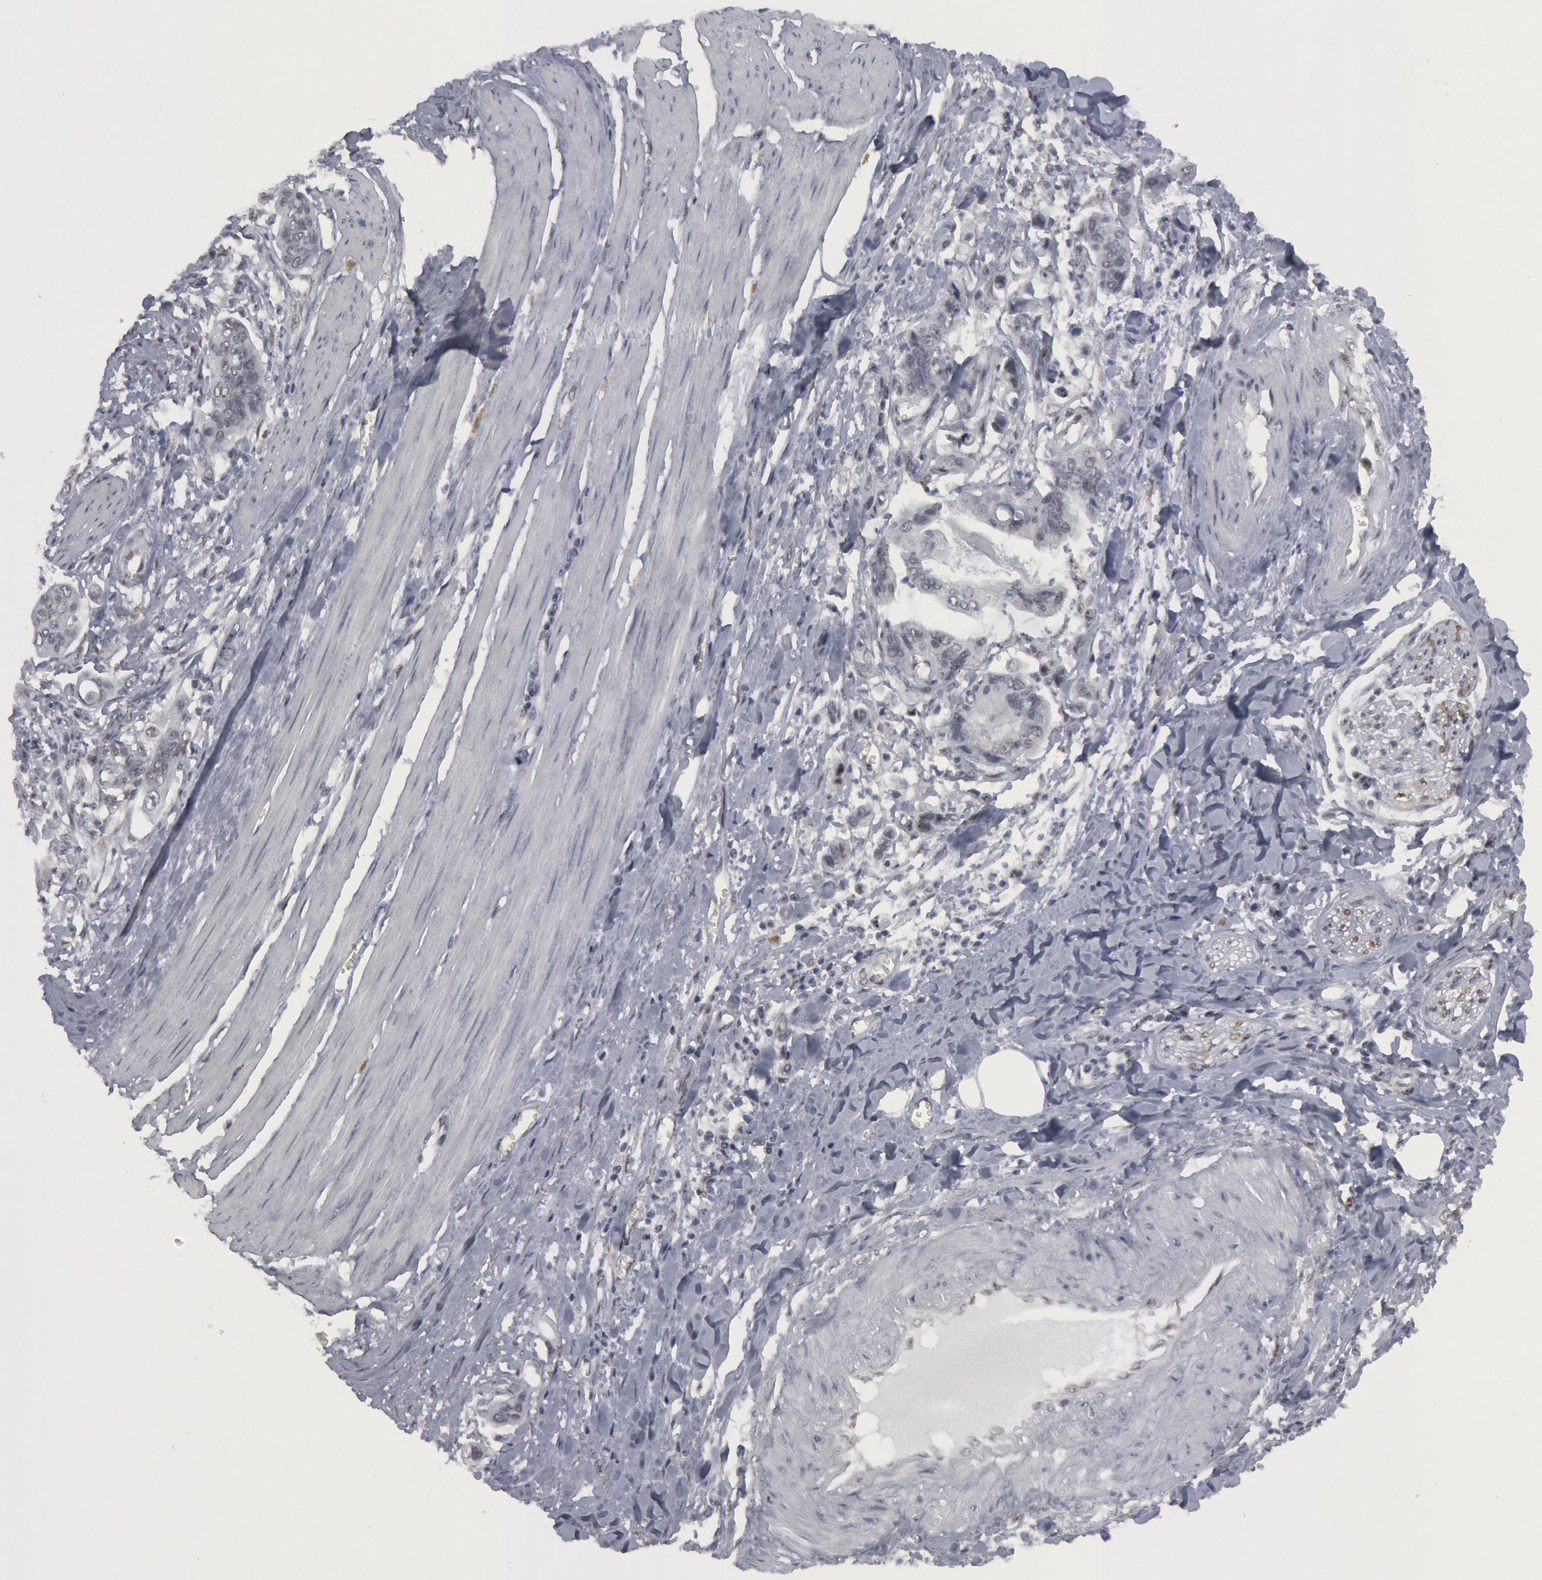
{"staining": {"intensity": "negative", "quantity": "none", "location": "none"}, "tissue": "stomach cancer", "cell_type": "Tumor cells", "image_type": "cancer", "snomed": [{"axis": "morphology", "description": "Adenocarcinoma, NOS"}, {"axis": "topography", "description": "Stomach, upper"}], "caption": "Immunohistochemistry (IHC) of human stomach adenocarcinoma exhibits no positivity in tumor cells.", "gene": "FOXO1", "patient": {"sex": "male", "age": 80}}